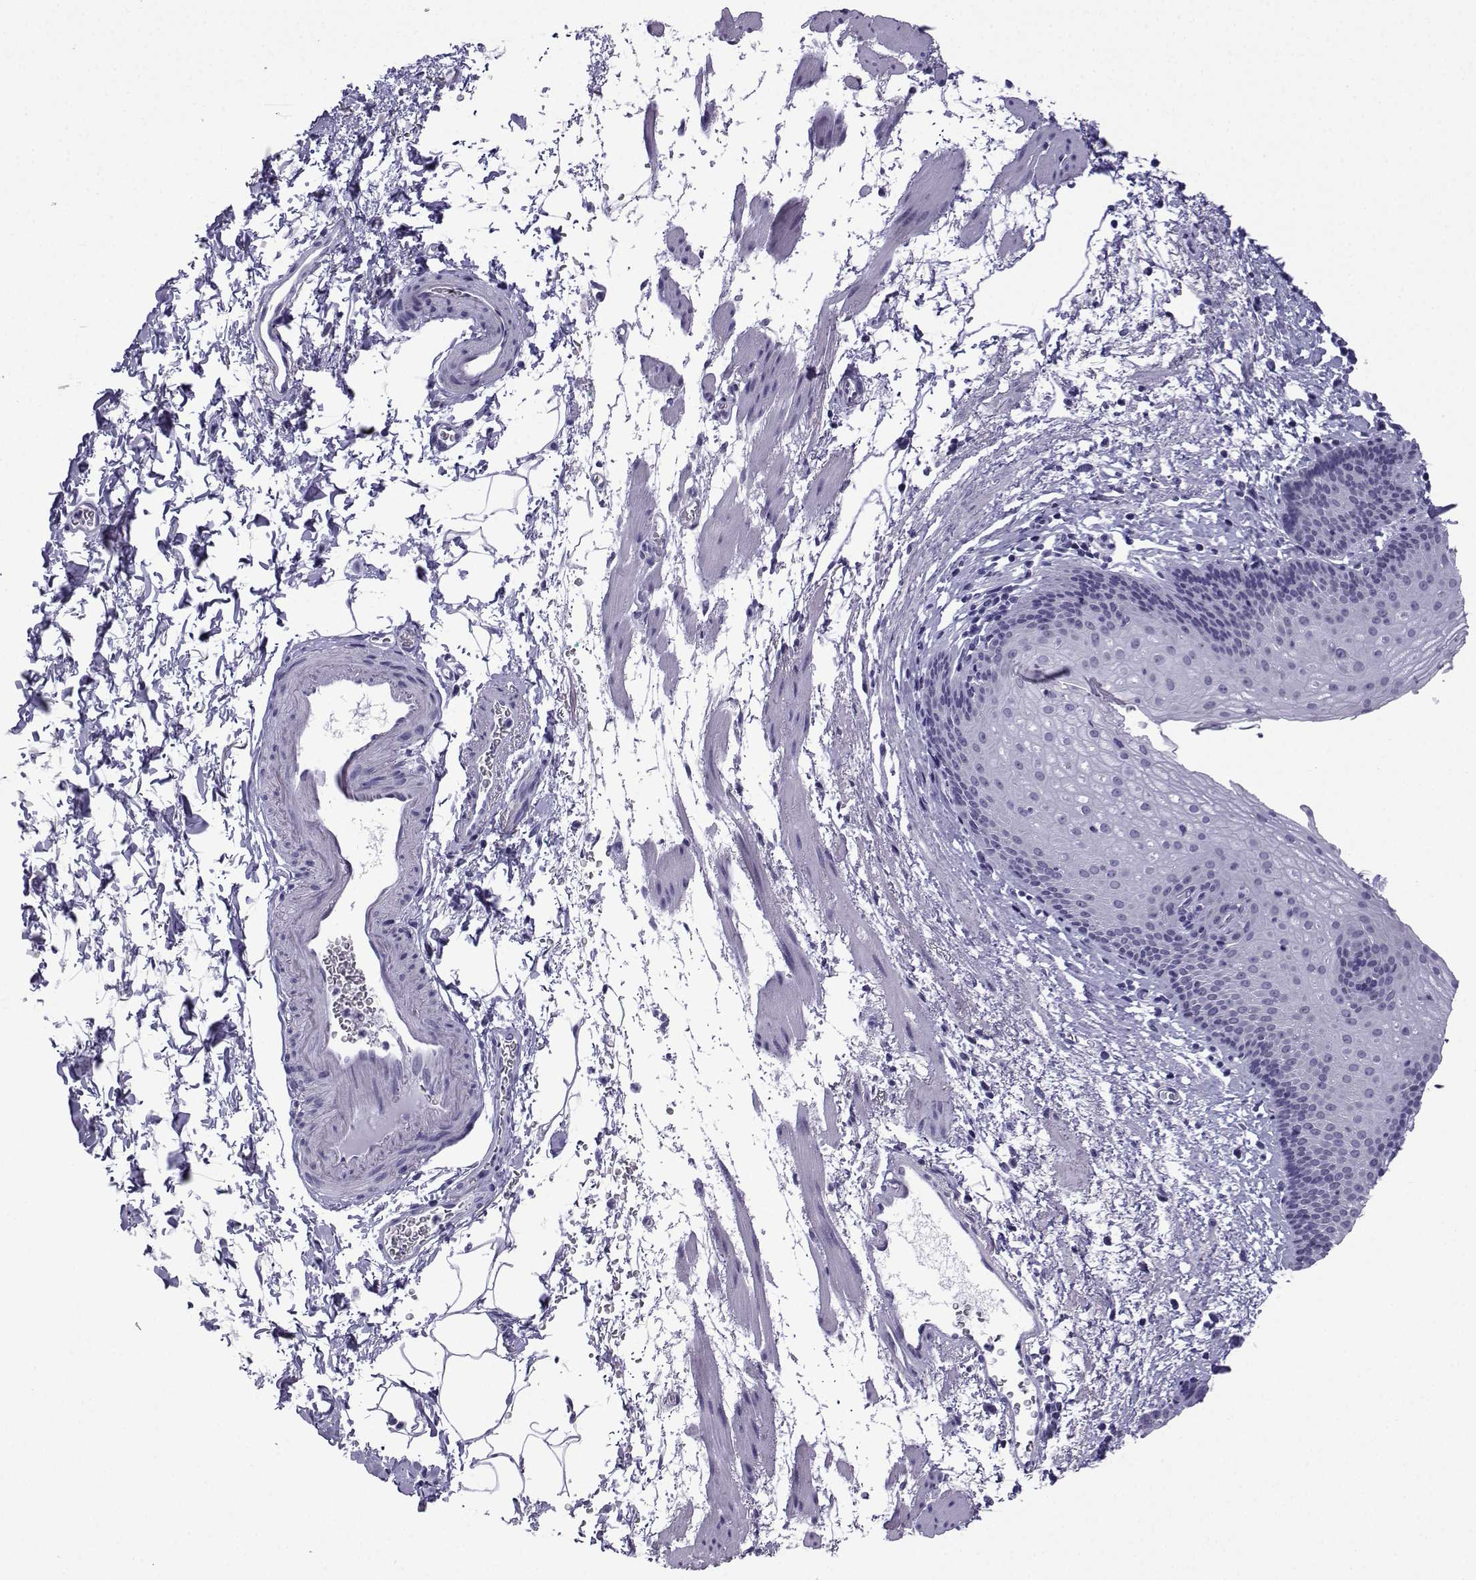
{"staining": {"intensity": "negative", "quantity": "none", "location": "none"}, "tissue": "esophagus", "cell_type": "Squamous epithelial cells", "image_type": "normal", "snomed": [{"axis": "morphology", "description": "Normal tissue, NOS"}, {"axis": "topography", "description": "Esophagus"}], "caption": "This is a photomicrograph of immunohistochemistry (IHC) staining of benign esophagus, which shows no staining in squamous epithelial cells.", "gene": "ACRBP", "patient": {"sex": "female", "age": 64}}